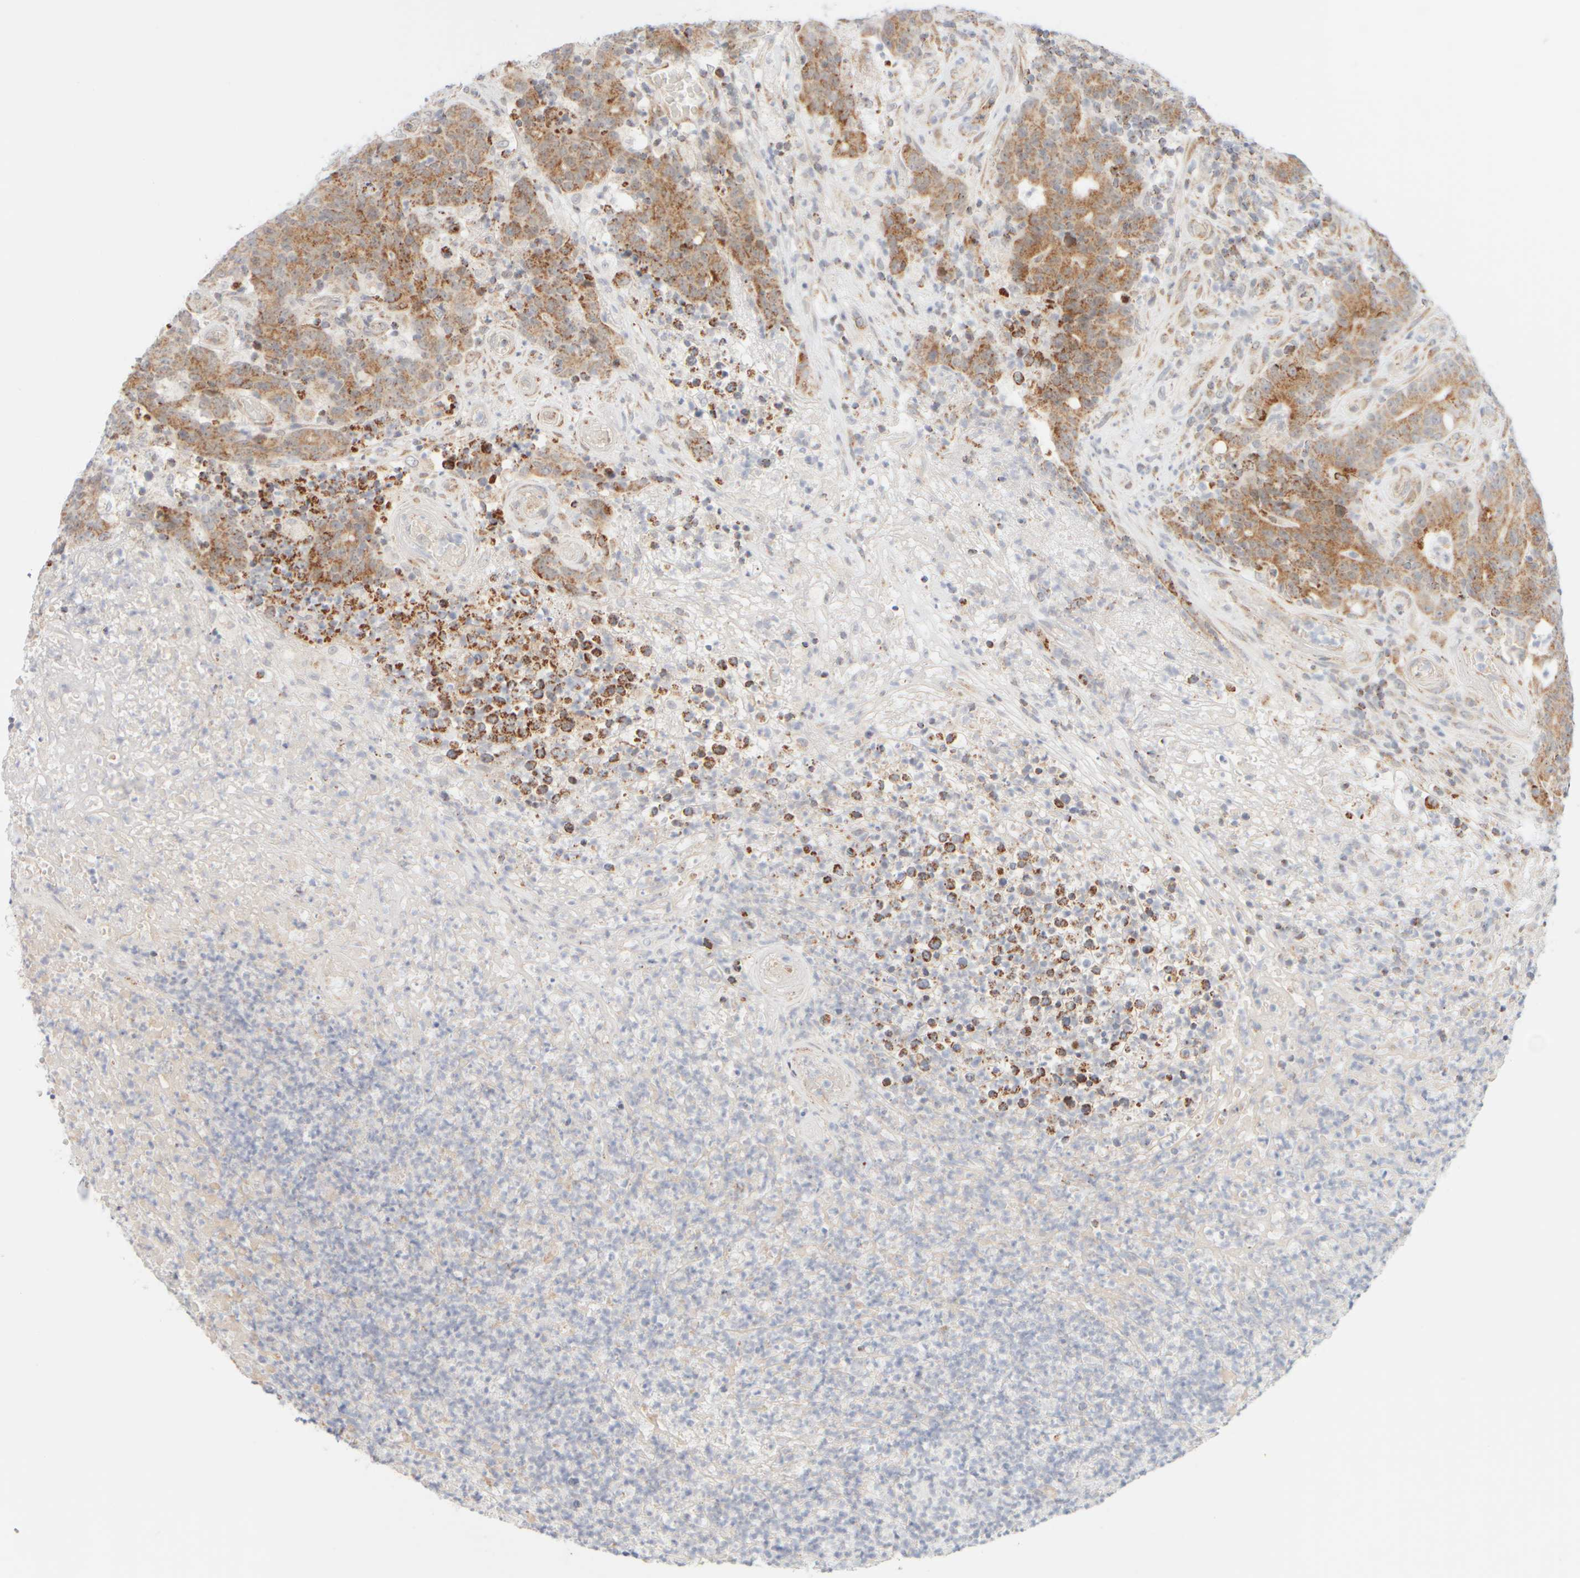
{"staining": {"intensity": "moderate", "quantity": ">75%", "location": "cytoplasmic/membranous"}, "tissue": "colorectal cancer", "cell_type": "Tumor cells", "image_type": "cancer", "snomed": [{"axis": "morphology", "description": "Normal tissue, NOS"}, {"axis": "morphology", "description": "Adenocarcinoma, NOS"}, {"axis": "topography", "description": "Colon"}], "caption": "A micrograph of adenocarcinoma (colorectal) stained for a protein shows moderate cytoplasmic/membranous brown staining in tumor cells. (brown staining indicates protein expression, while blue staining denotes nuclei).", "gene": "PPM1K", "patient": {"sex": "female", "age": 75}}